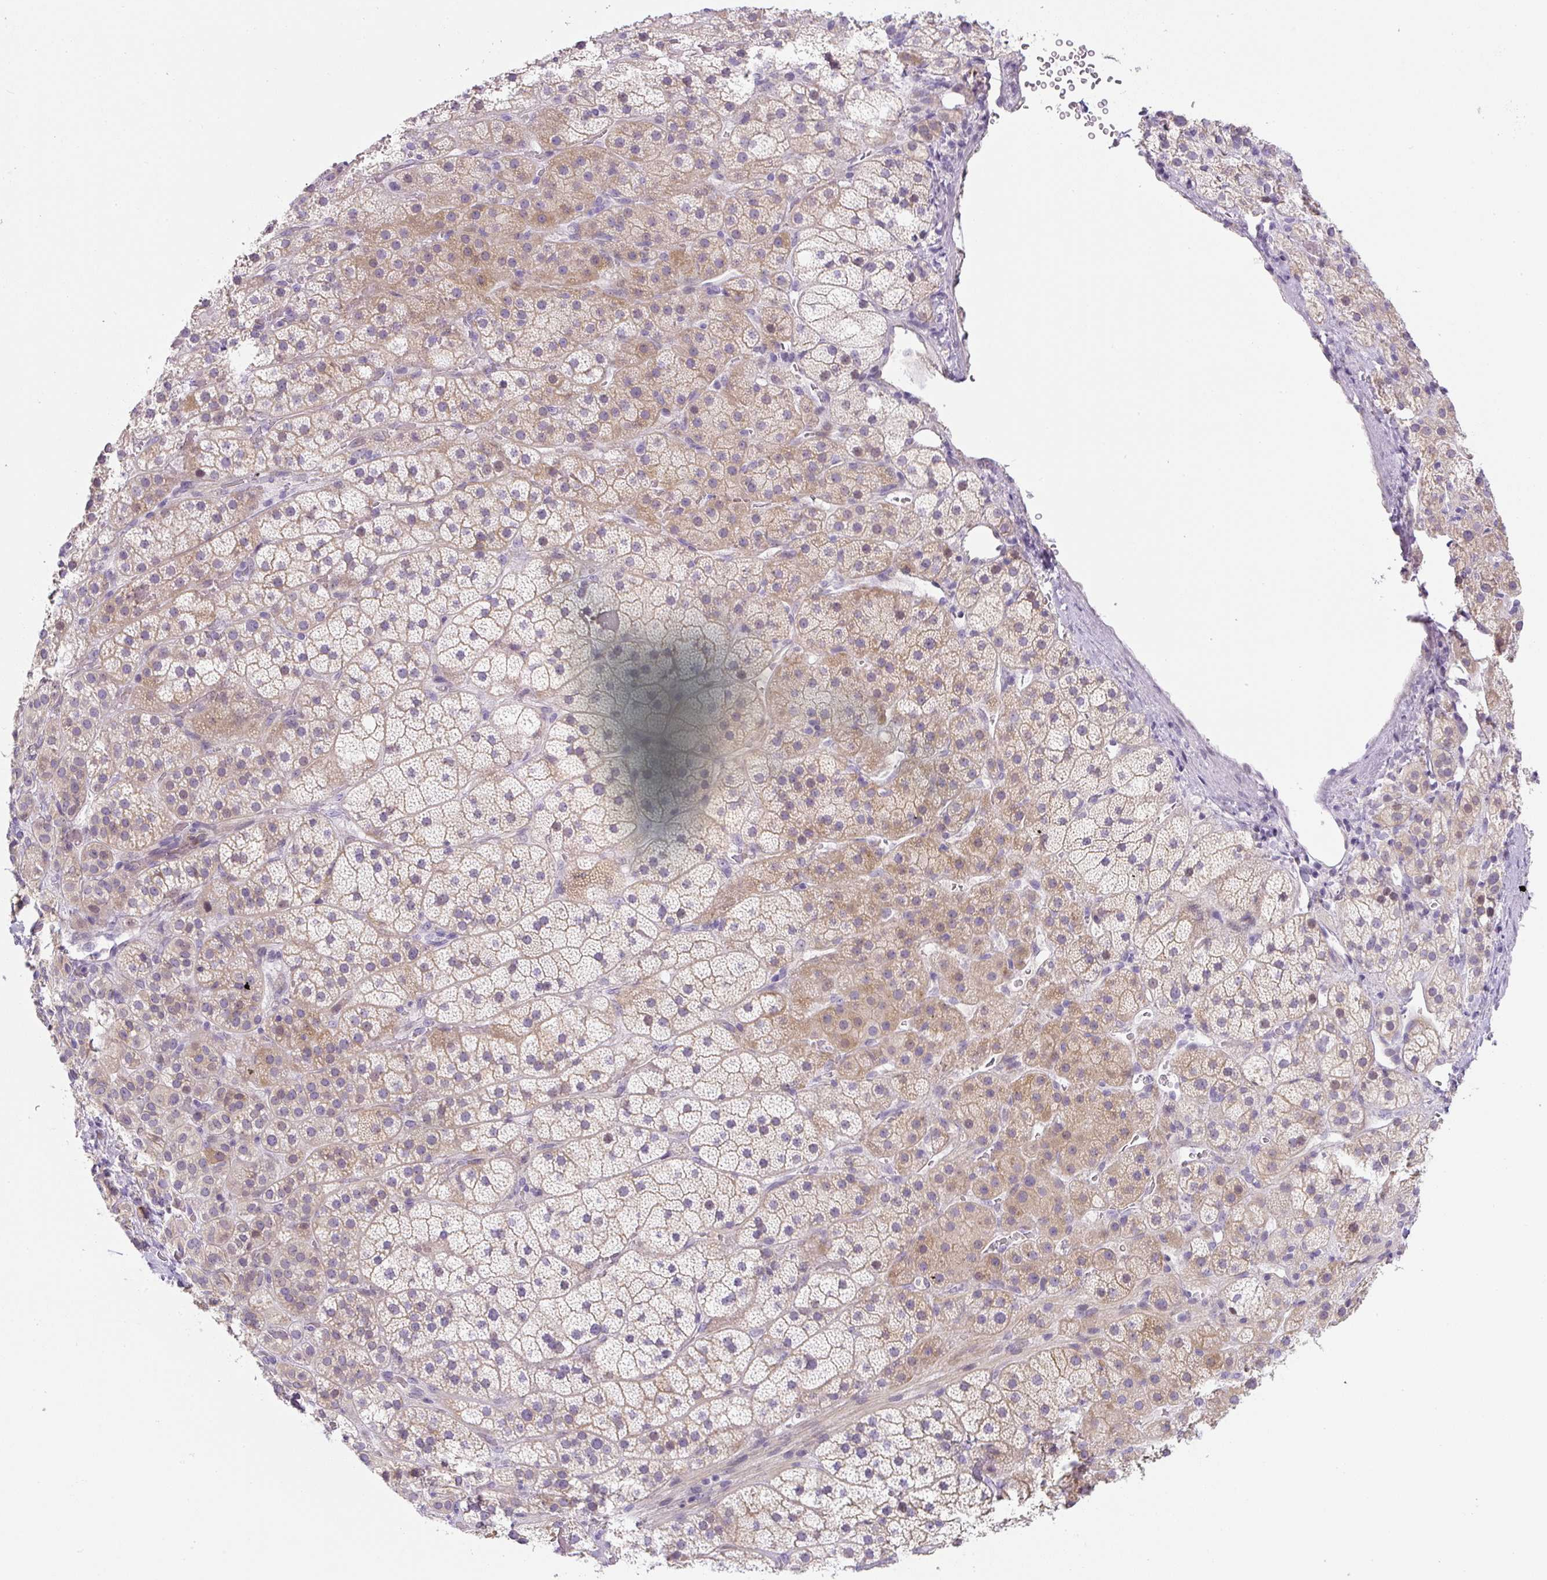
{"staining": {"intensity": "moderate", "quantity": "25%-75%", "location": "cytoplasmic/membranous"}, "tissue": "adrenal gland", "cell_type": "Glandular cells", "image_type": "normal", "snomed": [{"axis": "morphology", "description": "Normal tissue, NOS"}, {"axis": "topography", "description": "Adrenal gland"}], "caption": "High-power microscopy captured an immunohistochemistry histopathology image of unremarkable adrenal gland, revealing moderate cytoplasmic/membranous staining in about 25%-75% of glandular cells. (Brightfield microscopy of DAB IHC at high magnification).", "gene": "ADAMTS19", "patient": {"sex": "male", "age": 57}}